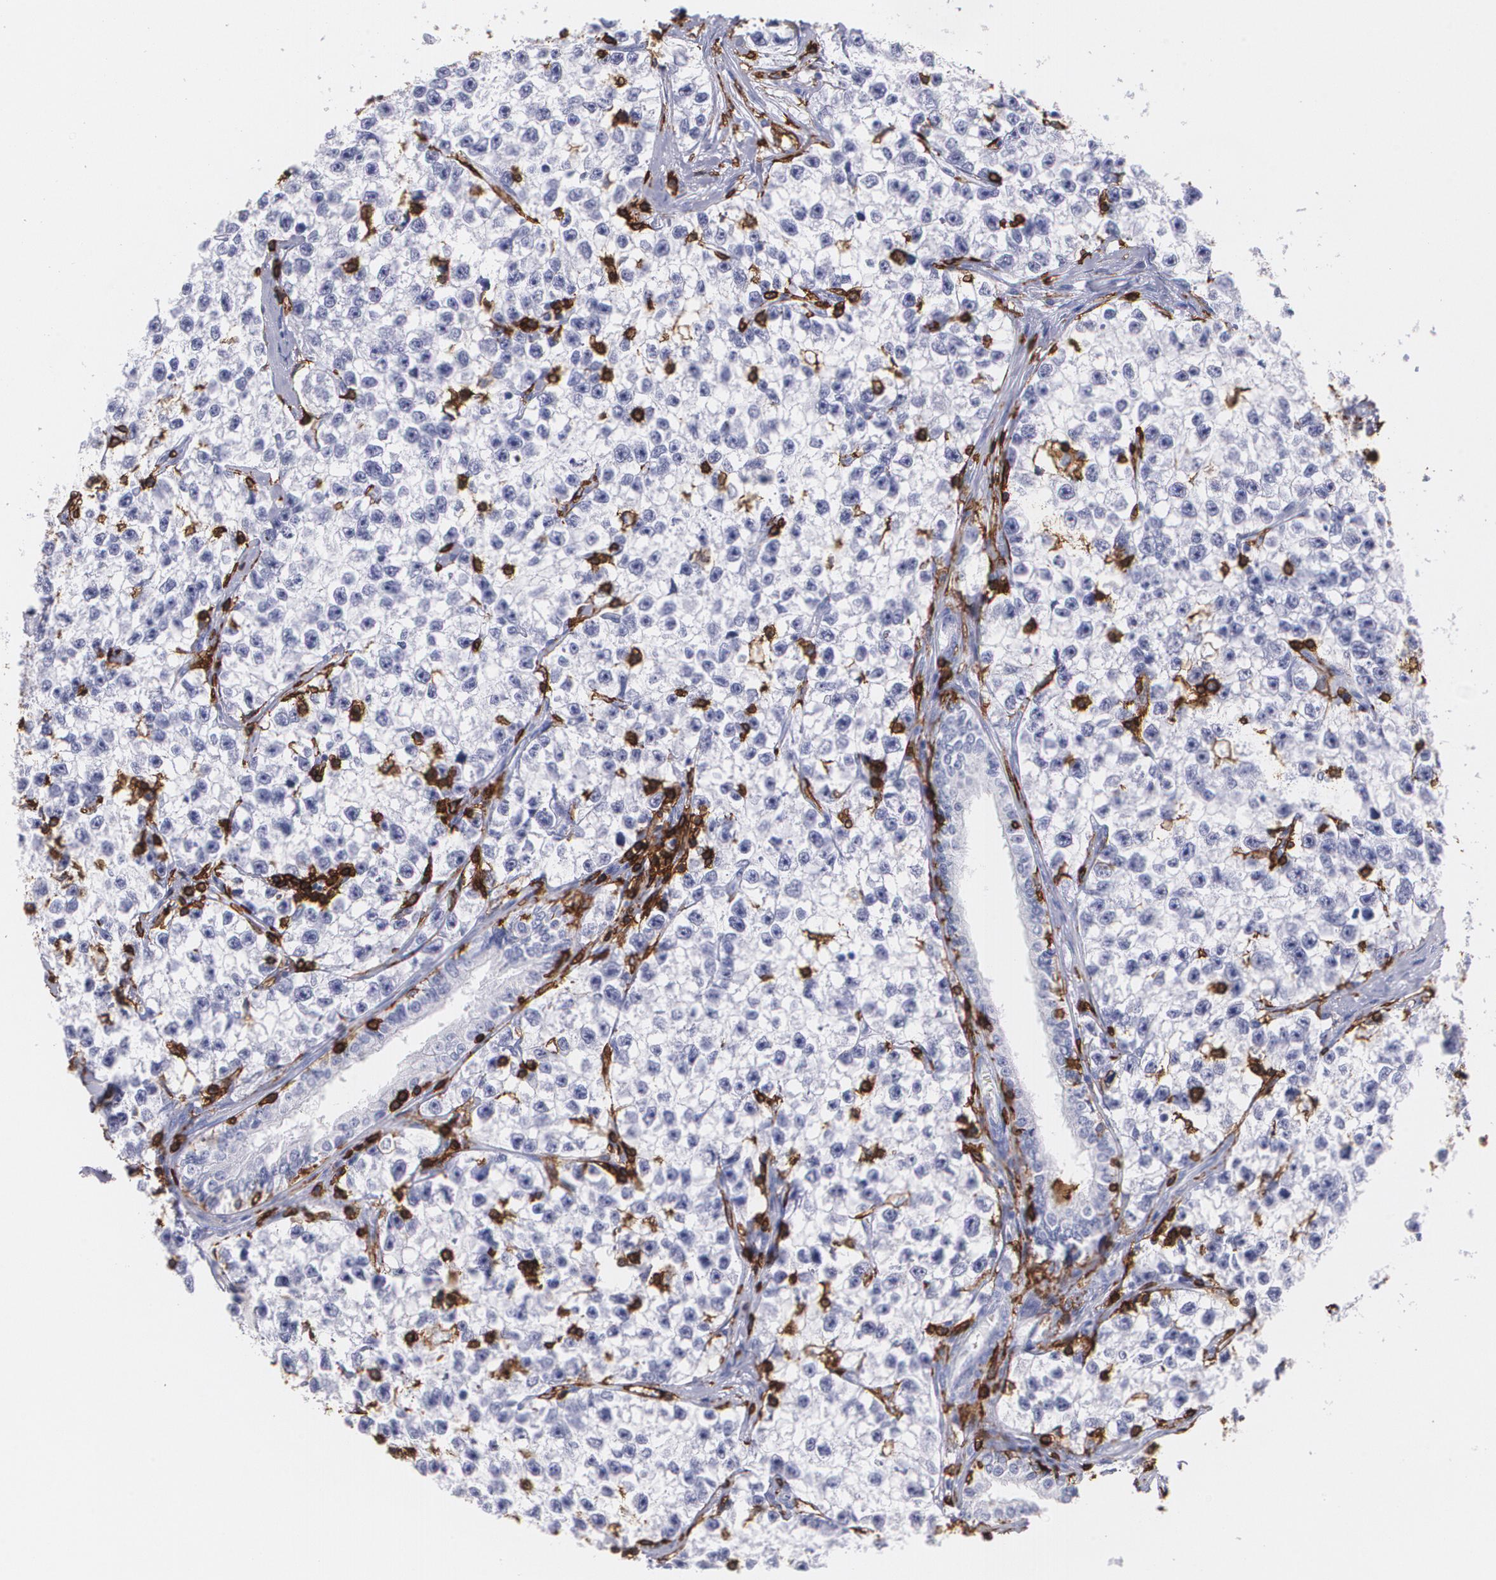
{"staining": {"intensity": "negative", "quantity": "none", "location": "none"}, "tissue": "testis cancer", "cell_type": "Tumor cells", "image_type": "cancer", "snomed": [{"axis": "morphology", "description": "Seminoma, NOS"}, {"axis": "morphology", "description": "Carcinoma, Embryonal, NOS"}, {"axis": "topography", "description": "Testis"}], "caption": "High magnification brightfield microscopy of testis cancer stained with DAB (brown) and counterstained with hematoxylin (blue): tumor cells show no significant expression.", "gene": "PTPRC", "patient": {"sex": "male", "age": 30}}